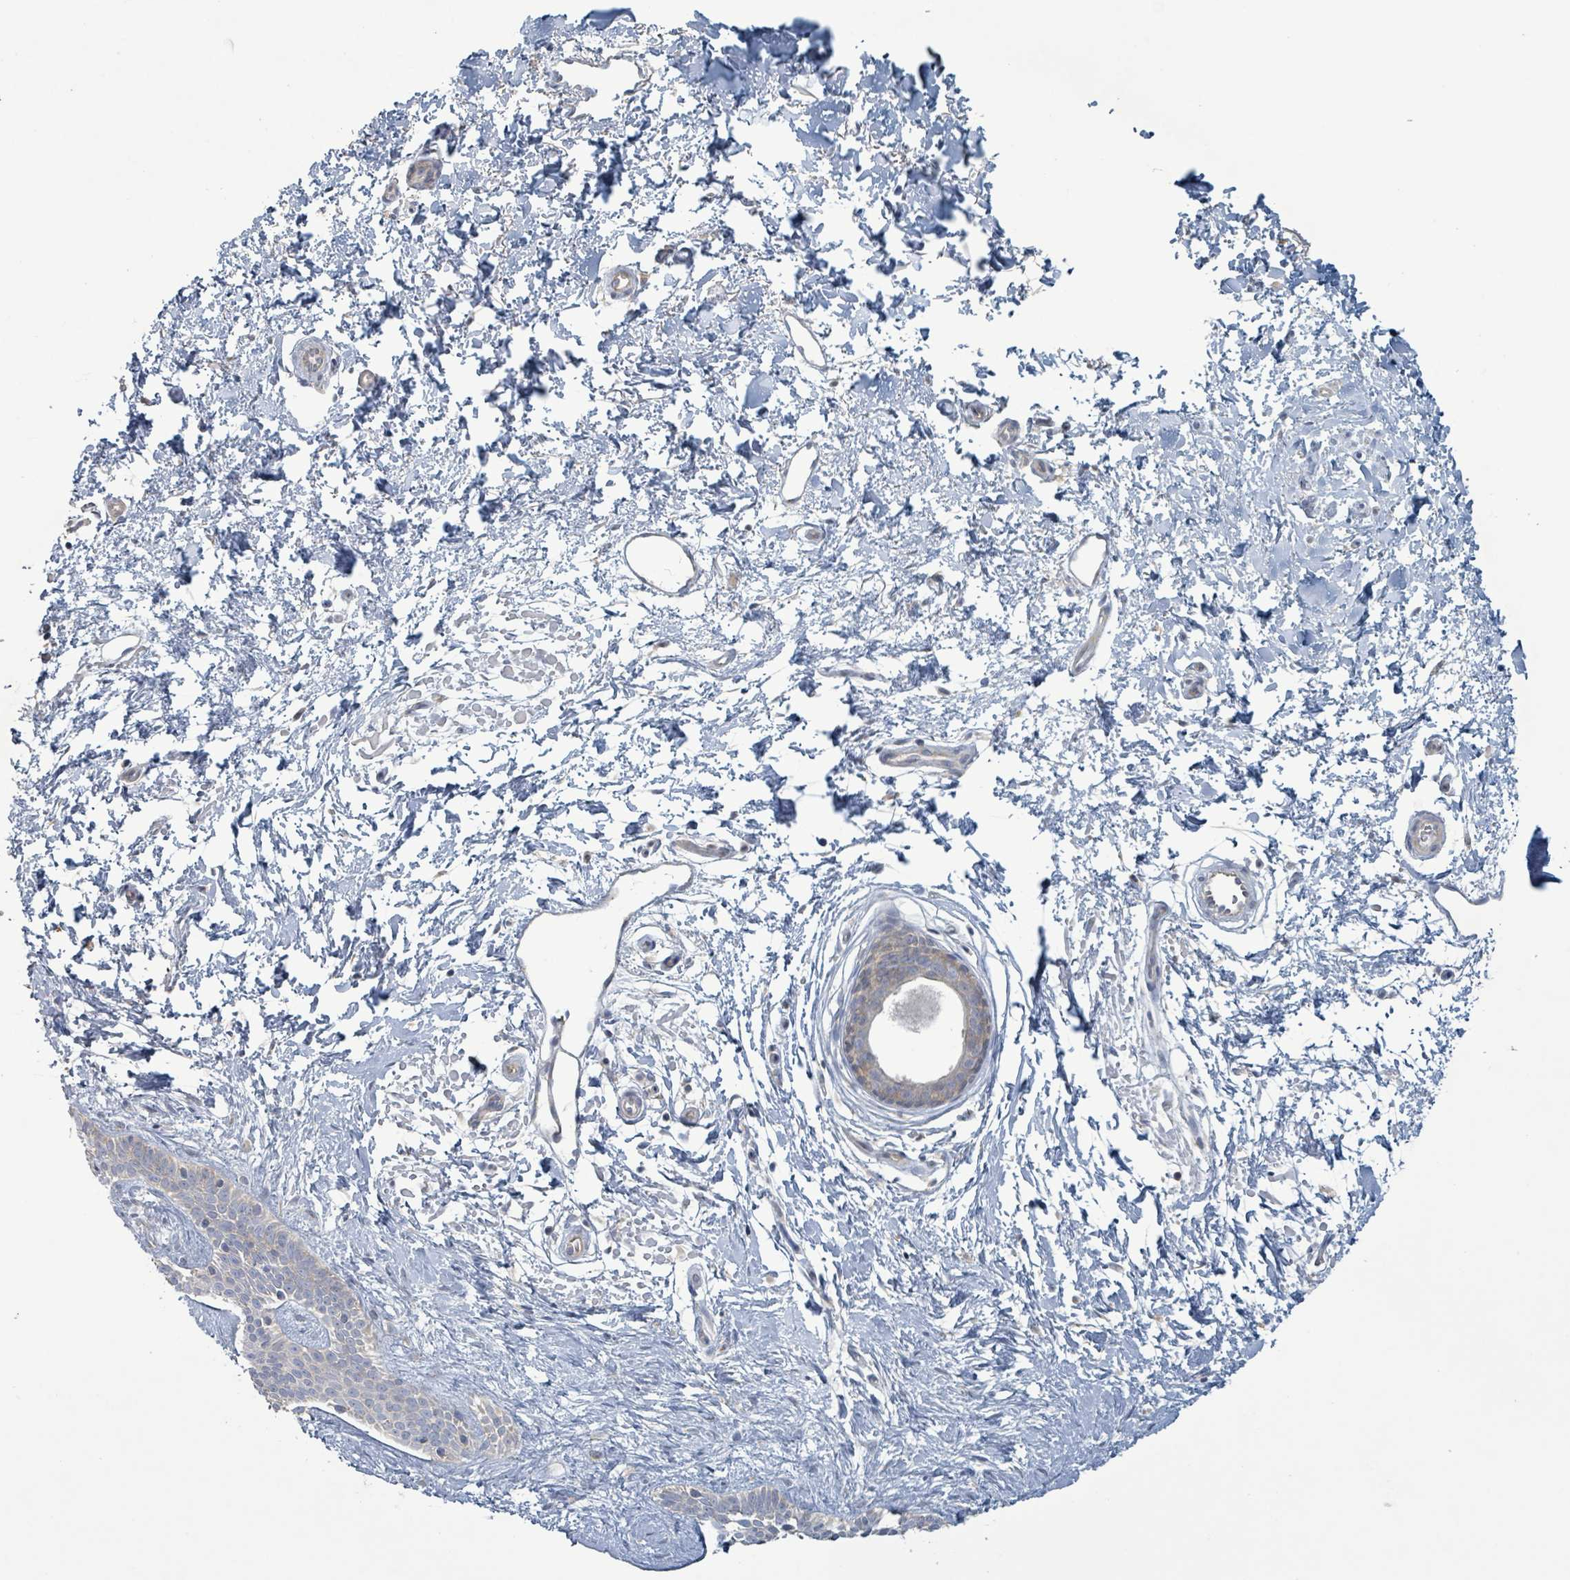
{"staining": {"intensity": "weak", "quantity": "<25%", "location": "cytoplasmic/membranous"}, "tissue": "skin cancer", "cell_type": "Tumor cells", "image_type": "cancer", "snomed": [{"axis": "morphology", "description": "Basal cell carcinoma"}, {"axis": "topography", "description": "Skin"}], "caption": "Immunohistochemistry micrograph of skin basal cell carcinoma stained for a protein (brown), which shows no staining in tumor cells.", "gene": "RPL32", "patient": {"sex": "male", "age": 78}}